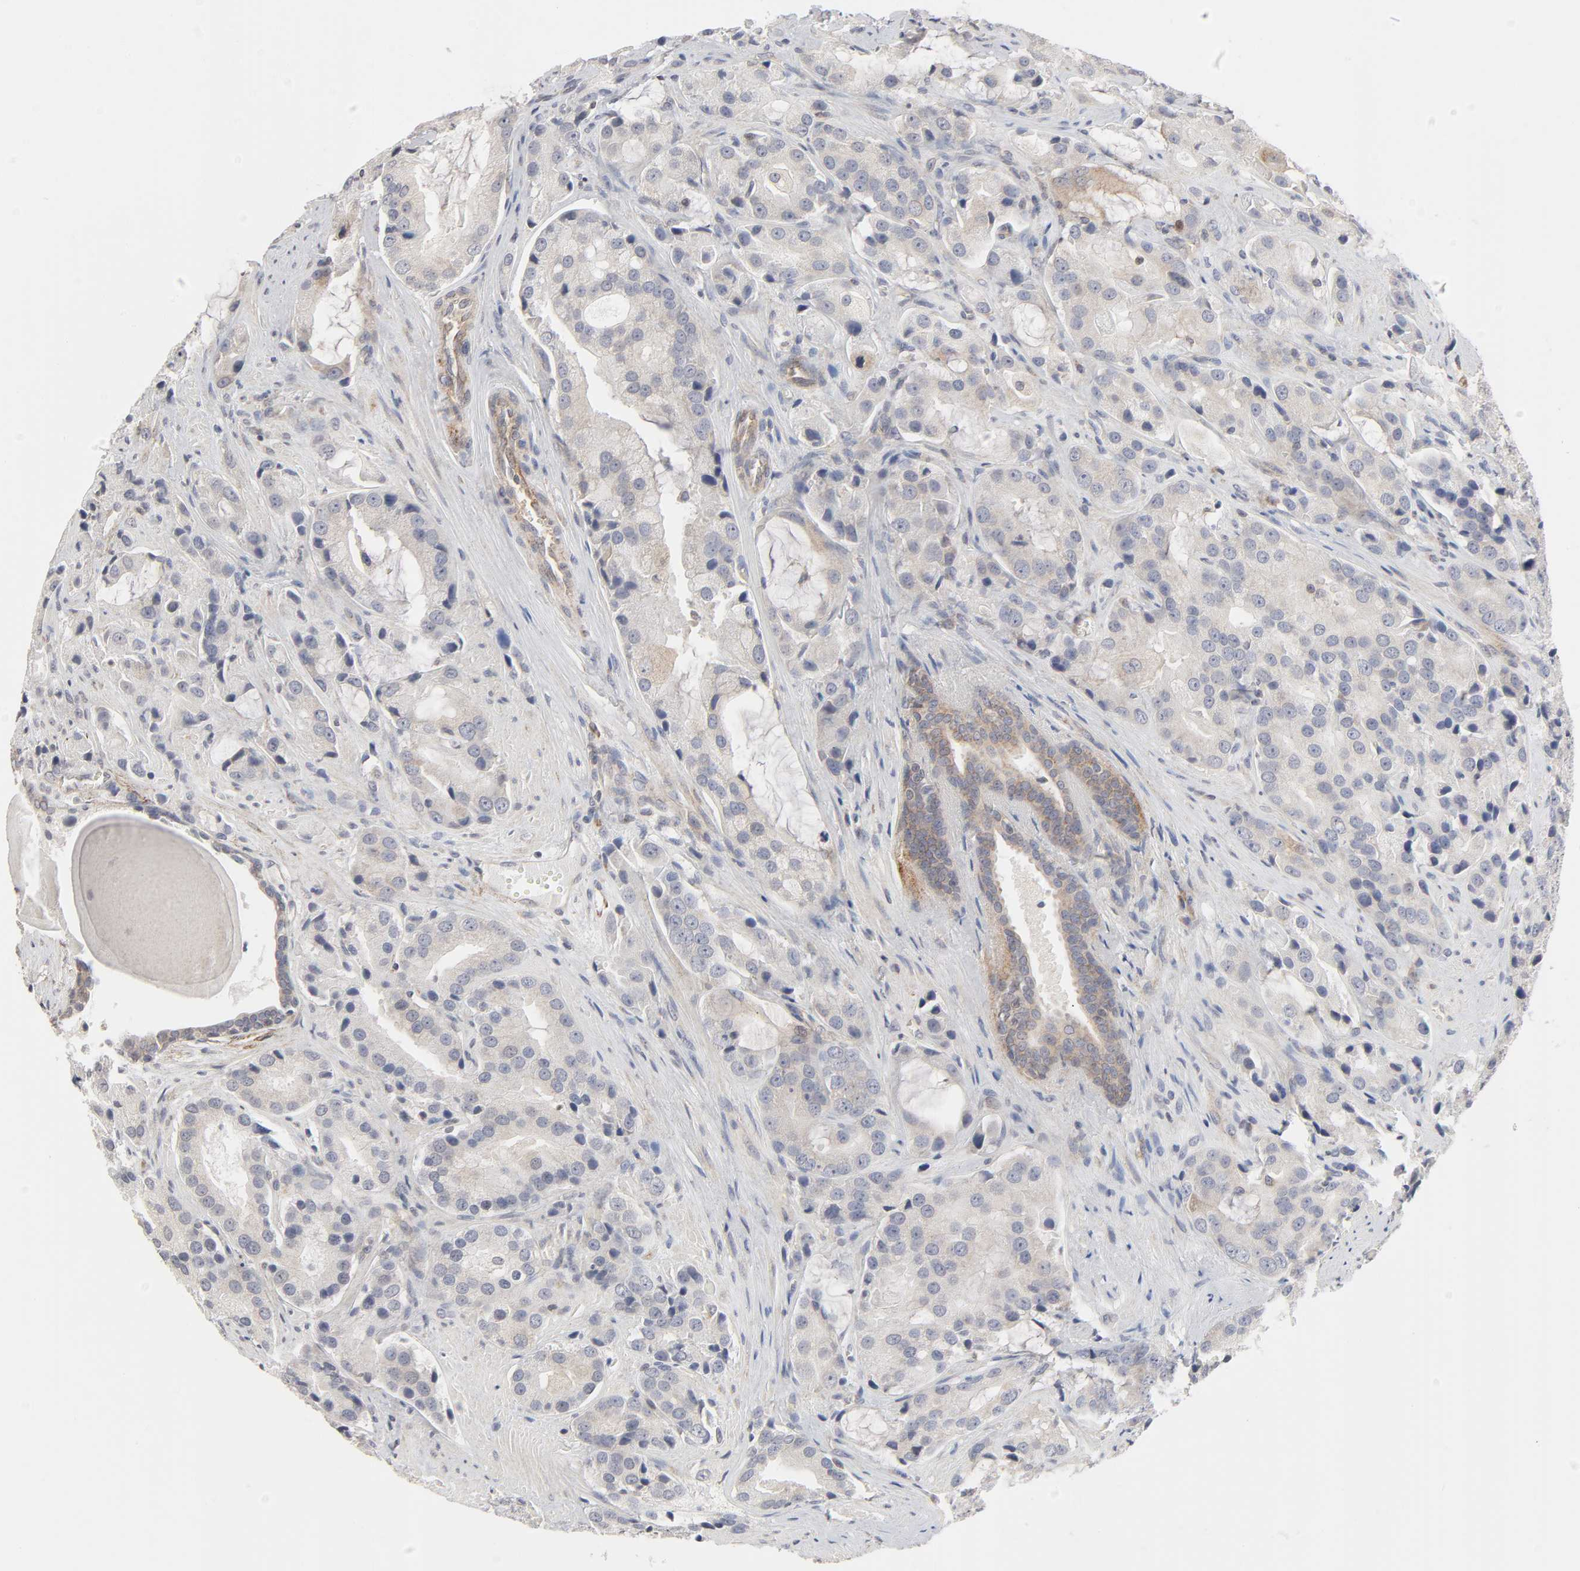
{"staining": {"intensity": "weak", "quantity": "25%-75%", "location": "cytoplasmic/membranous"}, "tissue": "prostate cancer", "cell_type": "Tumor cells", "image_type": "cancer", "snomed": [{"axis": "morphology", "description": "Adenocarcinoma, High grade"}, {"axis": "topography", "description": "Prostate"}], "caption": "This micrograph demonstrates immunohistochemistry (IHC) staining of prostate adenocarcinoma (high-grade), with low weak cytoplasmic/membranous expression in approximately 25%-75% of tumor cells.", "gene": "IL4R", "patient": {"sex": "male", "age": 70}}